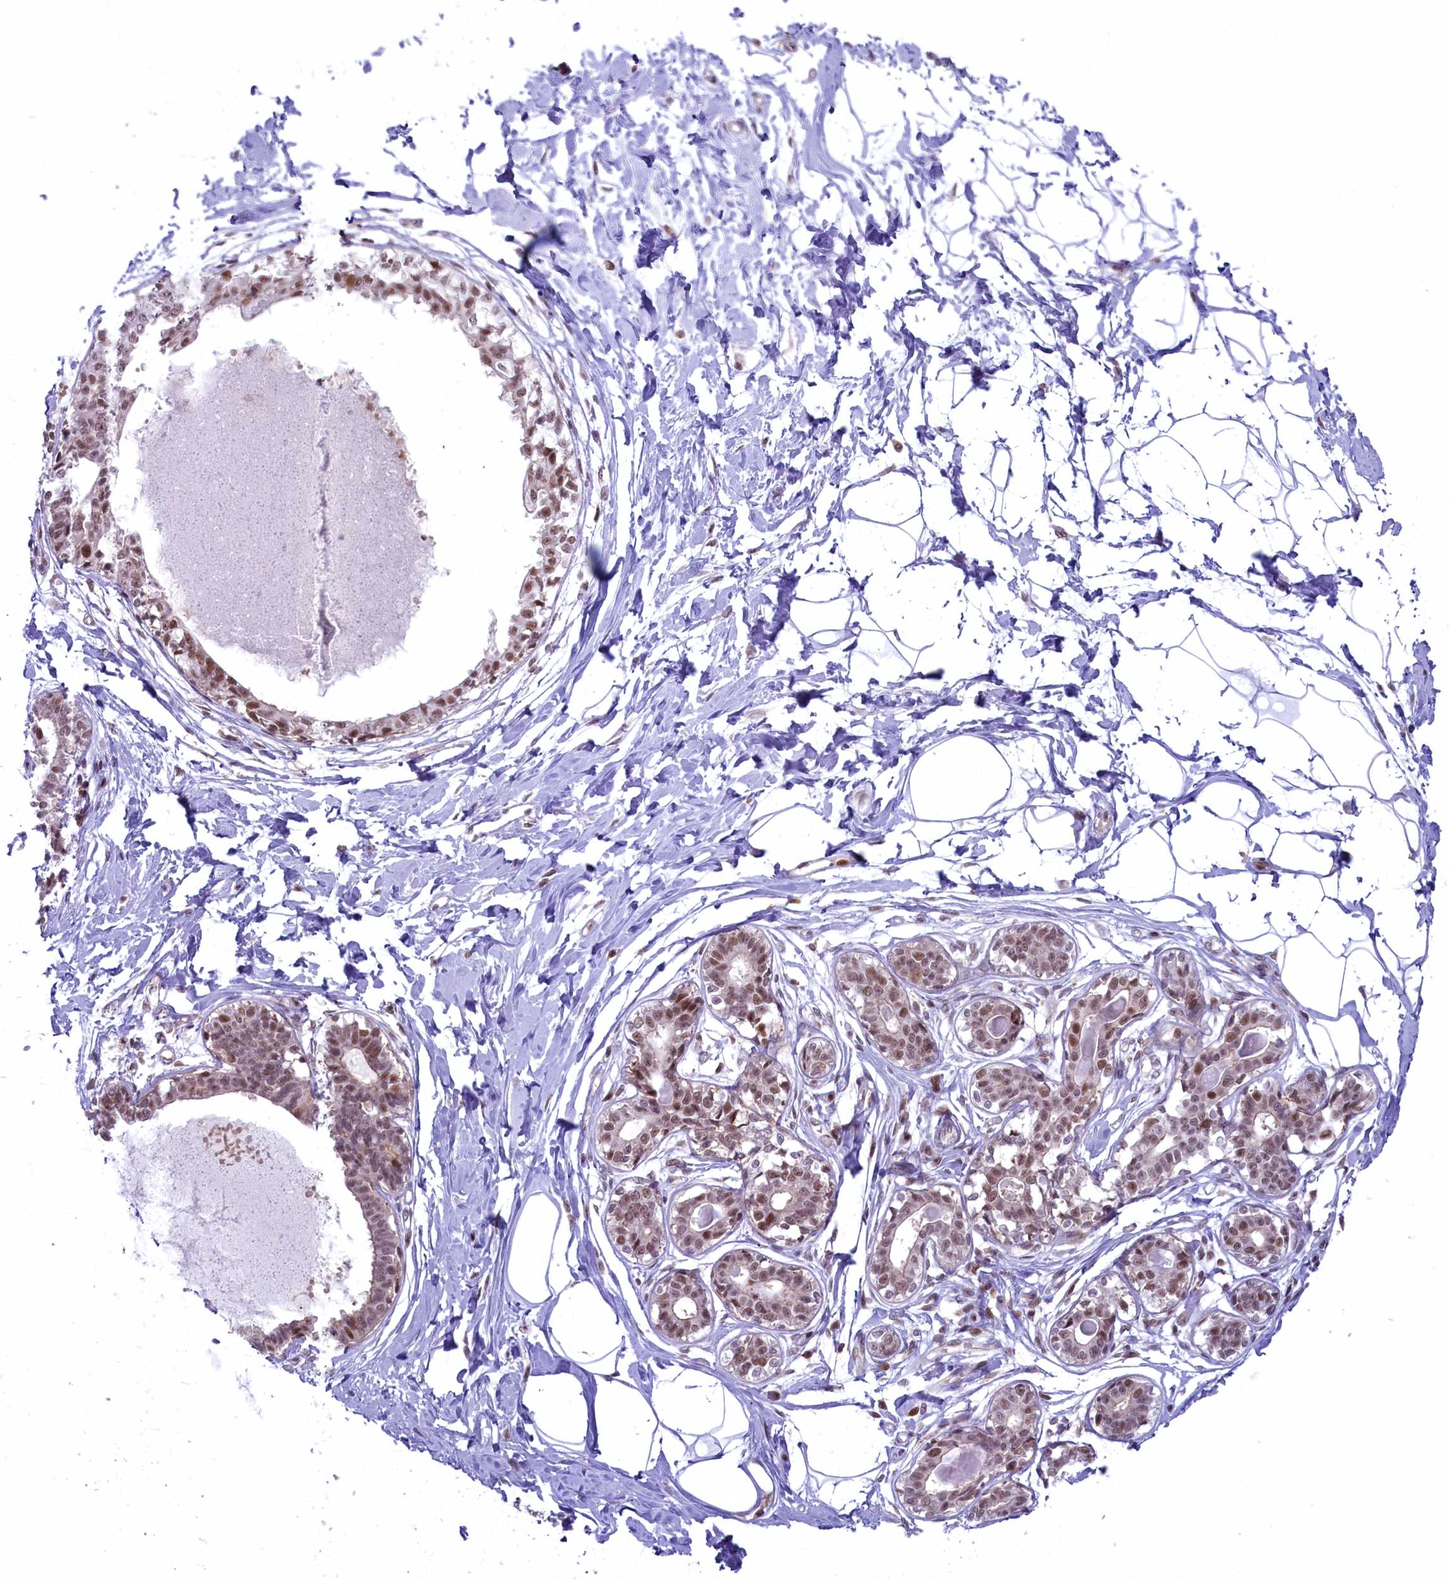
{"staining": {"intensity": "negative", "quantity": "none", "location": "none"}, "tissue": "breast", "cell_type": "Adipocytes", "image_type": "normal", "snomed": [{"axis": "morphology", "description": "Normal tissue, NOS"}, {"axis": "topography", "description": "Breast"}], "caption": "Immunohistochemistry histopathology image of benign breast stained for a protein (brown), which reveals no staining in adipocytes. The staining is performed using DAB (3,3'-diaminobenzidine) brown chromogen with nuclei counter-stained in using hematoxylin.", "gene": "FCHO1", "patient": {"sex": "female", "age": 45}}